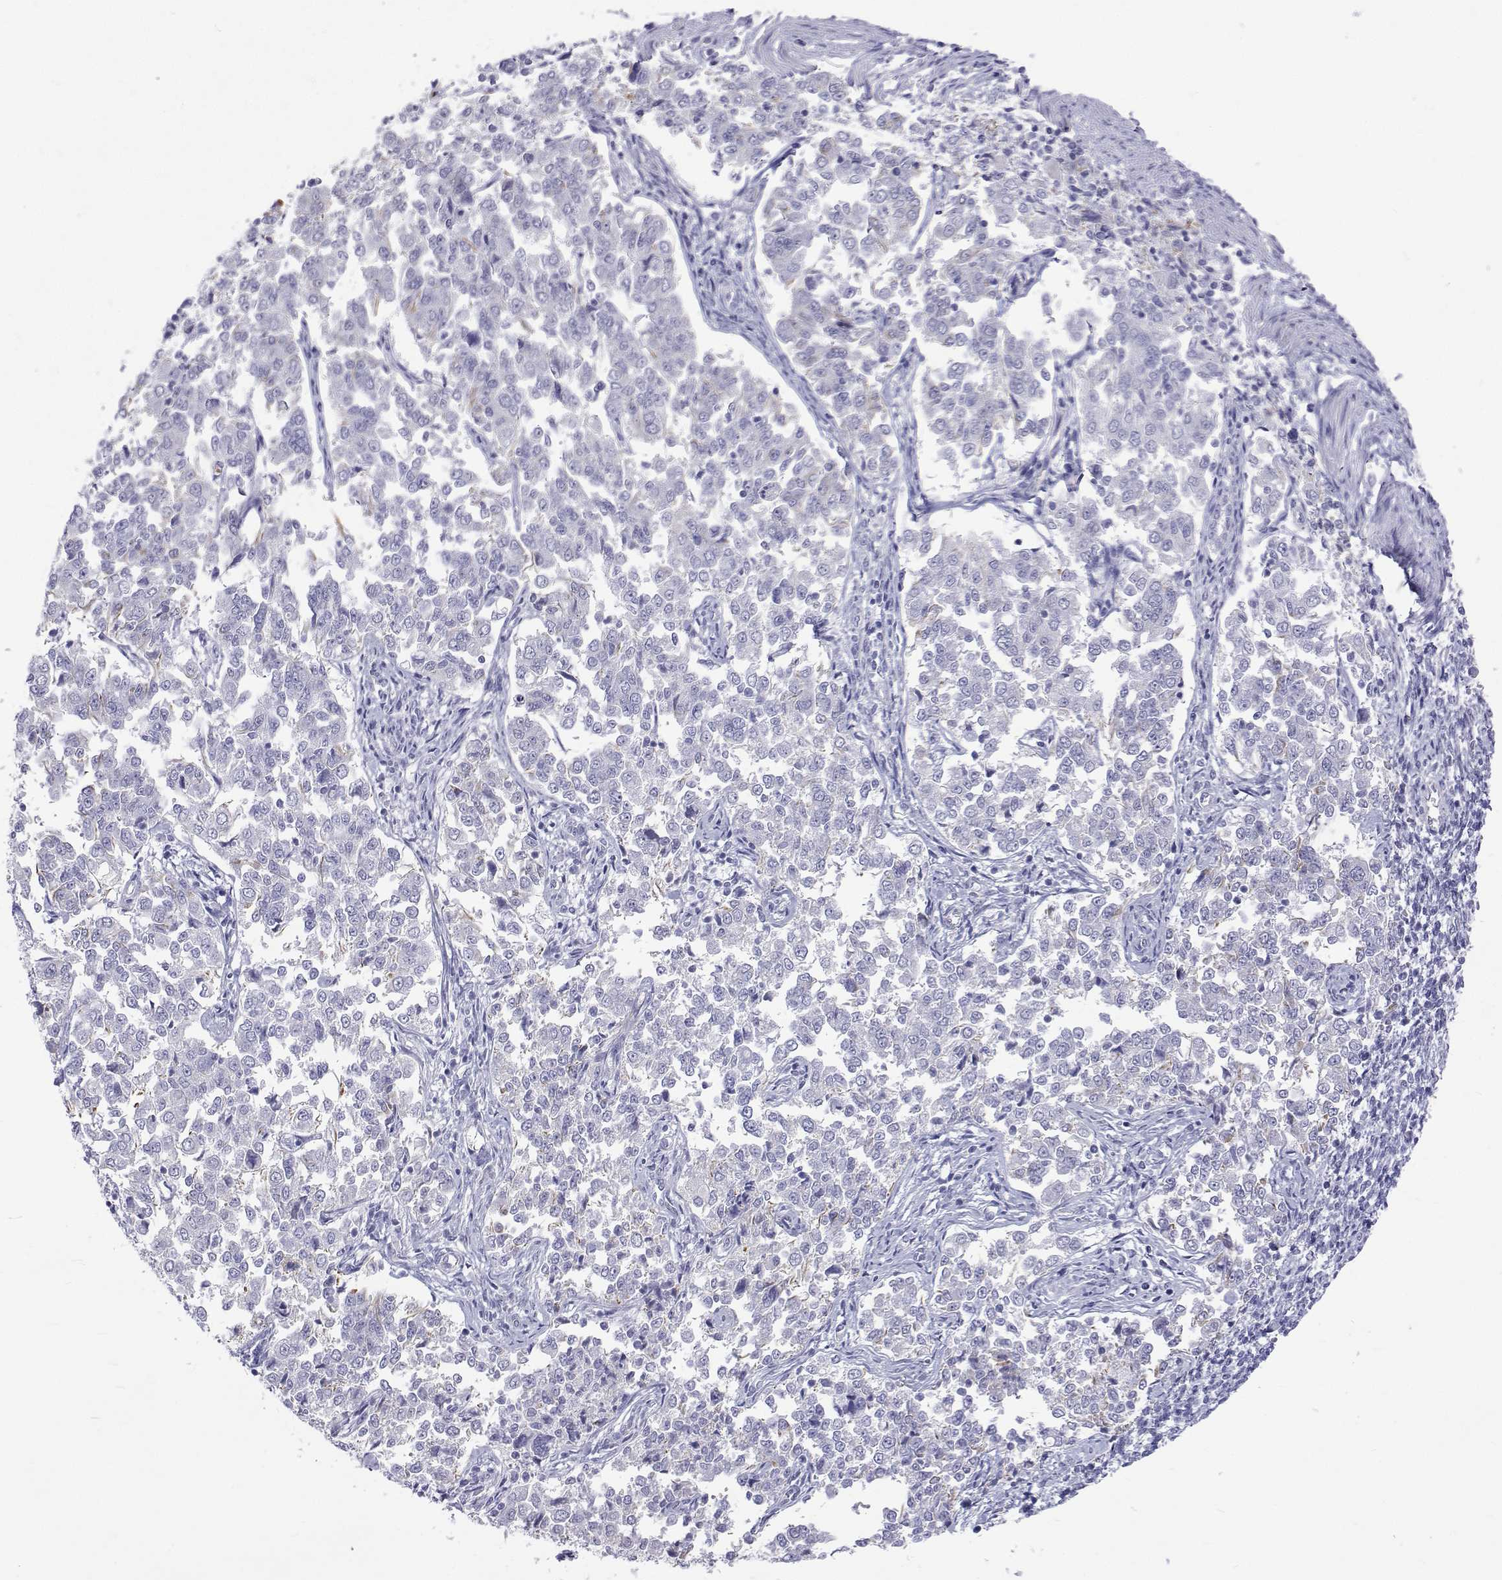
{"staining": {"intensity": "negative", "quantity": "none", "location": "none"}, "tissue": "endometrial cancer", "cell_type": "Tumor cells", "image_type": "cancer", "snomed": [{"axis": "morphology", "description": "Adenocarcinoma, NOS"}, {"axis": "topography", "description": "Endometrium"}], "caption": "A photomicrograph of endometrial cancer stained for a protein displays no brown staining in tumor cells.", "gene": "OPRPN", "patient": {"sex": "female", "age": 43}}